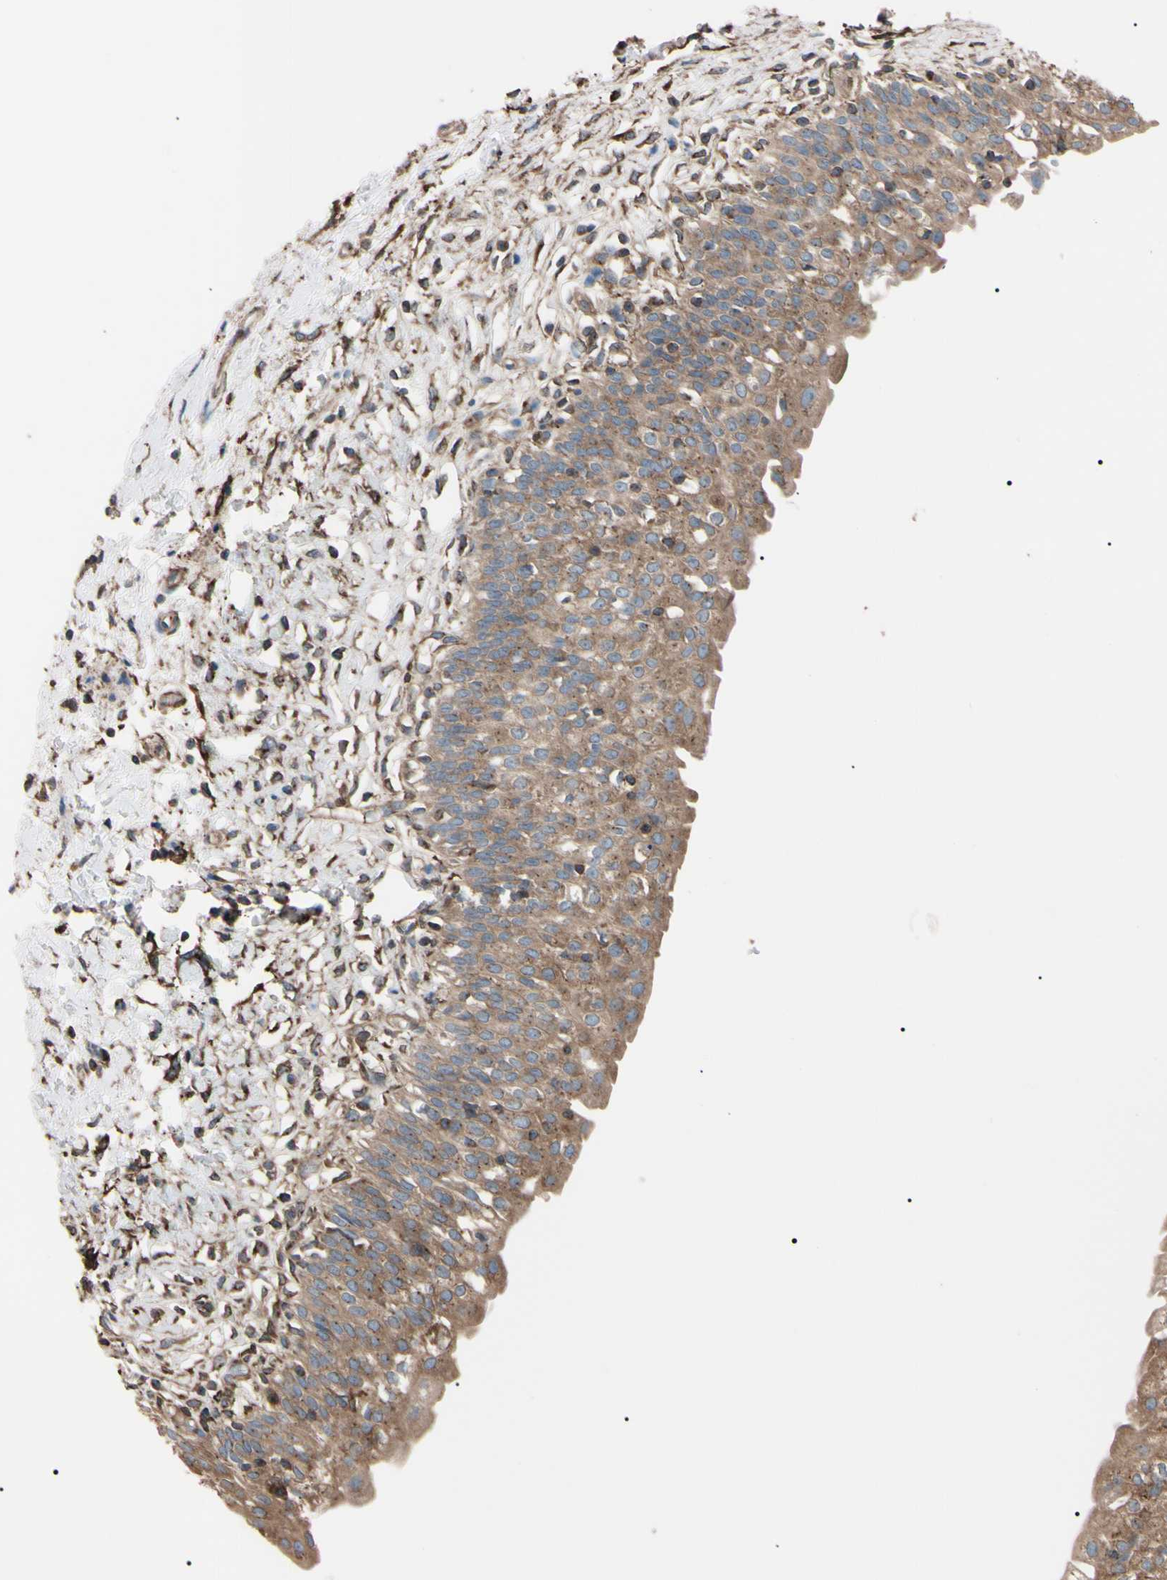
{"staining": {"intensity": "moderate", "quantity": ">75%", "location": "cytoplasmic/membranous"}, "tissue": "urinary bladder", "cell_type": "Urothelial cells", "image_type": "normal", "snomed": [{"axis": "morphology", "description": "Normal tissue, NOS"}, {"axis": "topography", "description": "Urinary bladder"}], "caption": "Immunohistochemical staining of benign urinary bladder reveals moderate cytoplasmic/membranous protein positivity in about >75% of urothelial cells.", "gene": "PRKACA", "patient": {"sex": "male", "age": 55}}